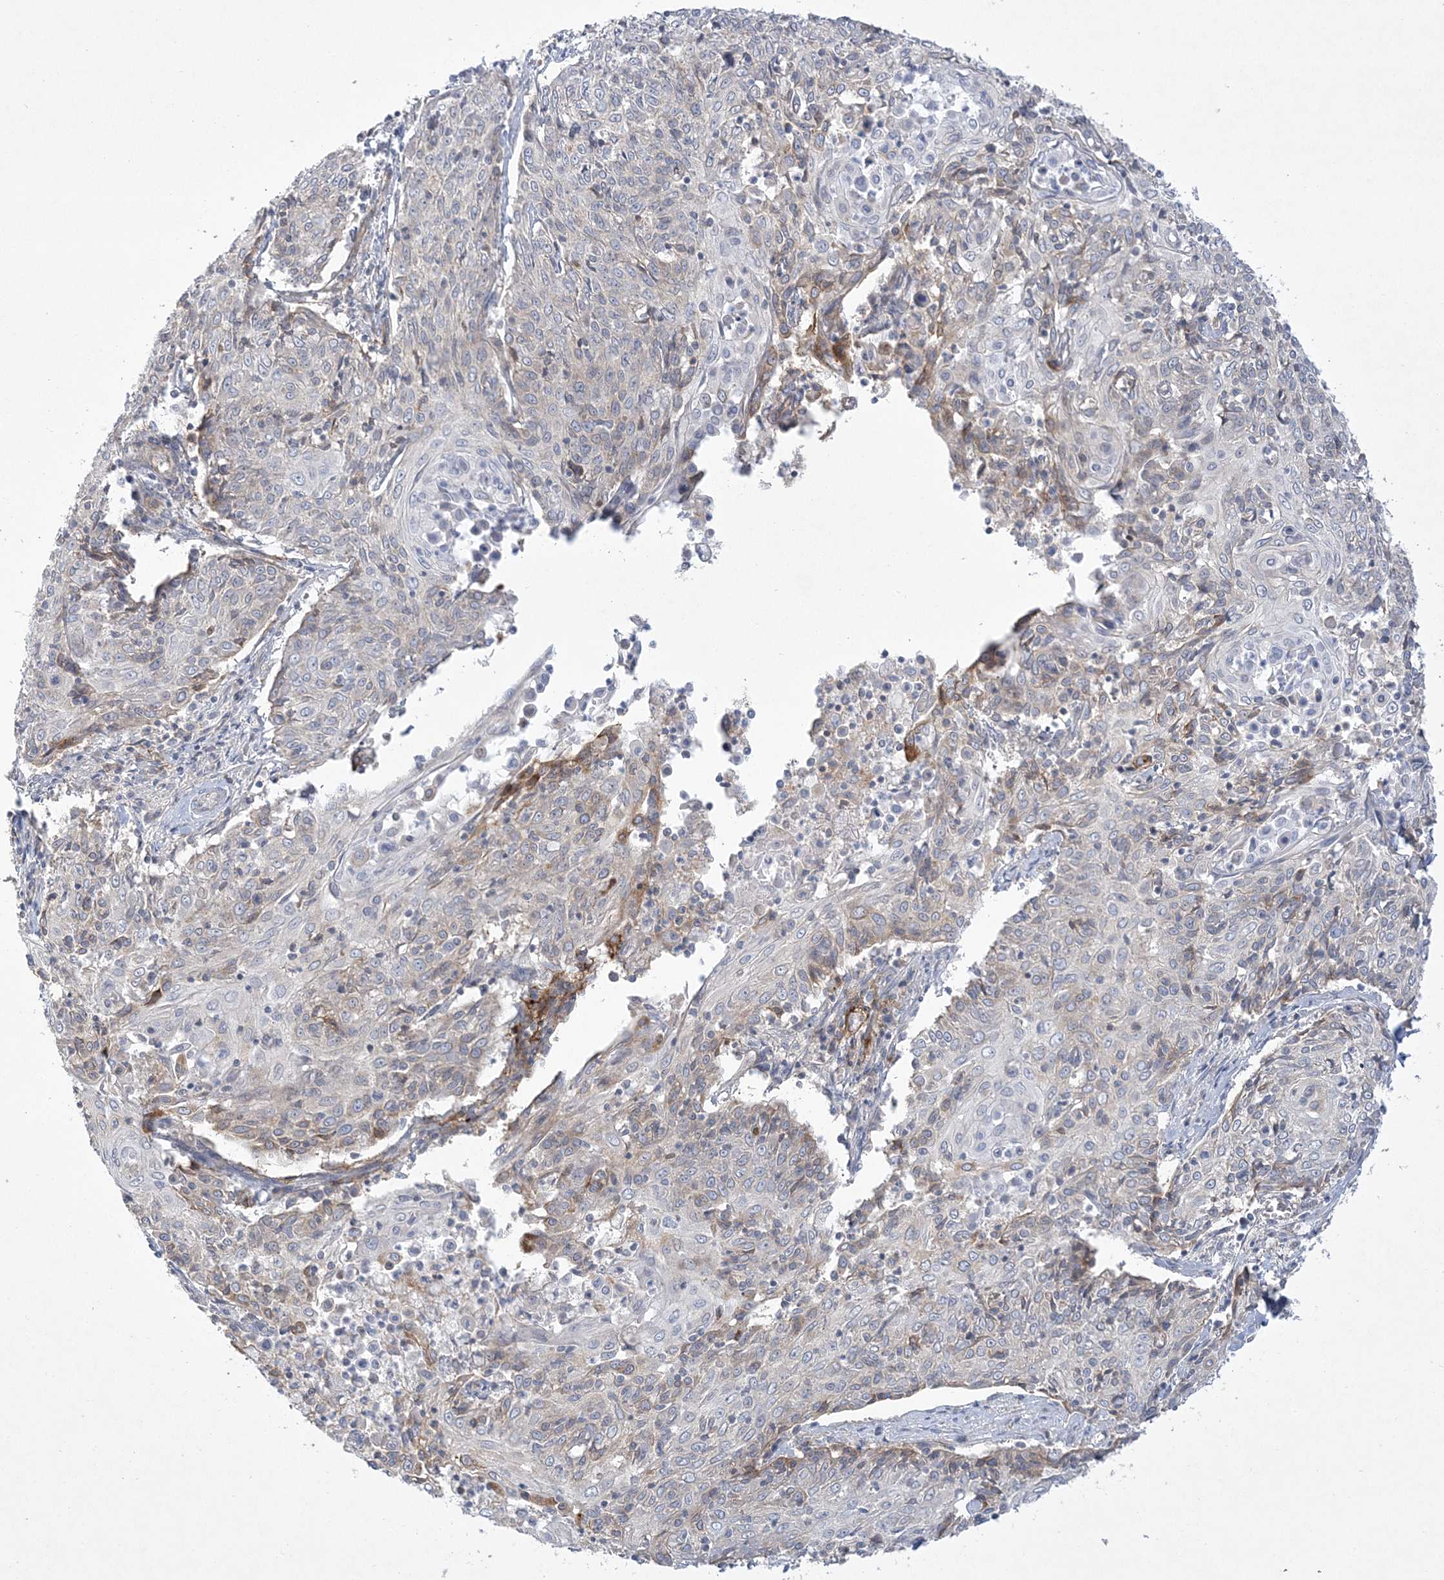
{"staining": {"intensity": "weak", "quantity": "<25%", "location": "cytoplasmic/membranous"}, "tissue": "cervical cancer", "cell_type": "Tumor cells", "image_type": "cancer", "snomed": [{"axis": "morphology", "description": "Squamous cell carcinoma, NOS"}, {"axis": "topography", "description": "Cervix"}], "caption": "Immunohistochemistry of human cervical cancer demonstrates no expression in tumor cells.", "gene": "ADAMTS12", "patient": {"sex": "female", "age": 48}}